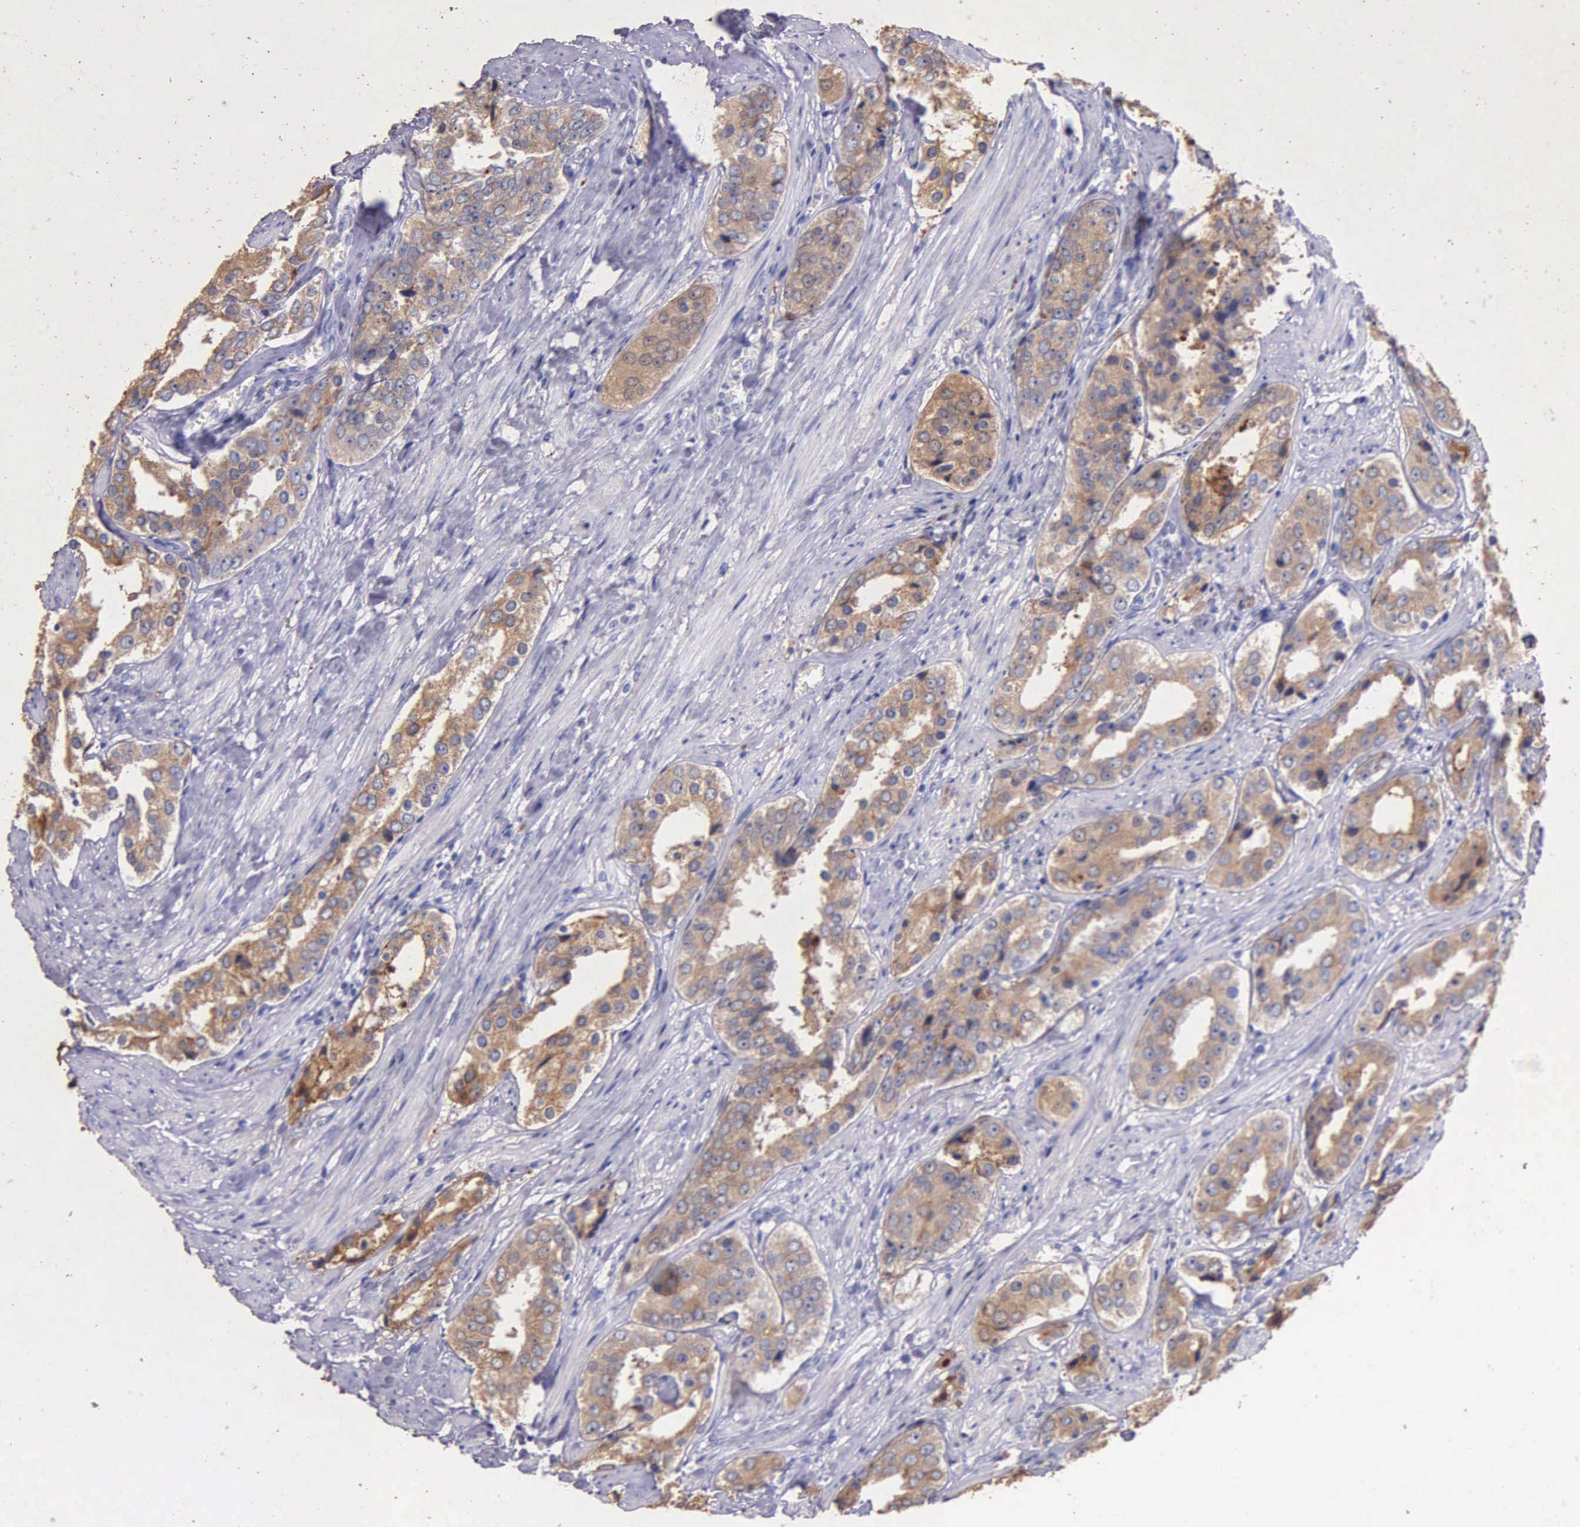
{"staining": {"intensity": "moderate", "quantity": ">75%", "location": "cytoplasmic/membranous"}, "tissue": "prostate cancer", "cell_type": "Tumor cells", "image_type": "cancer", "snomed": [{"axis": "morphology", "description": "Adenocarcinoma, Medium grade"}, {"axis": "topography", "description": "Prostate"}], "caption": "Protein expression by immunohistochemistry (IHC) displays moderate cytoplasmic/membranous expression in approximately >75% of tumor cells in prostate cancer. Nuclei are stained in blue.", "gene": "KLK3", "patient": {"sex": "male", "age": 73}}